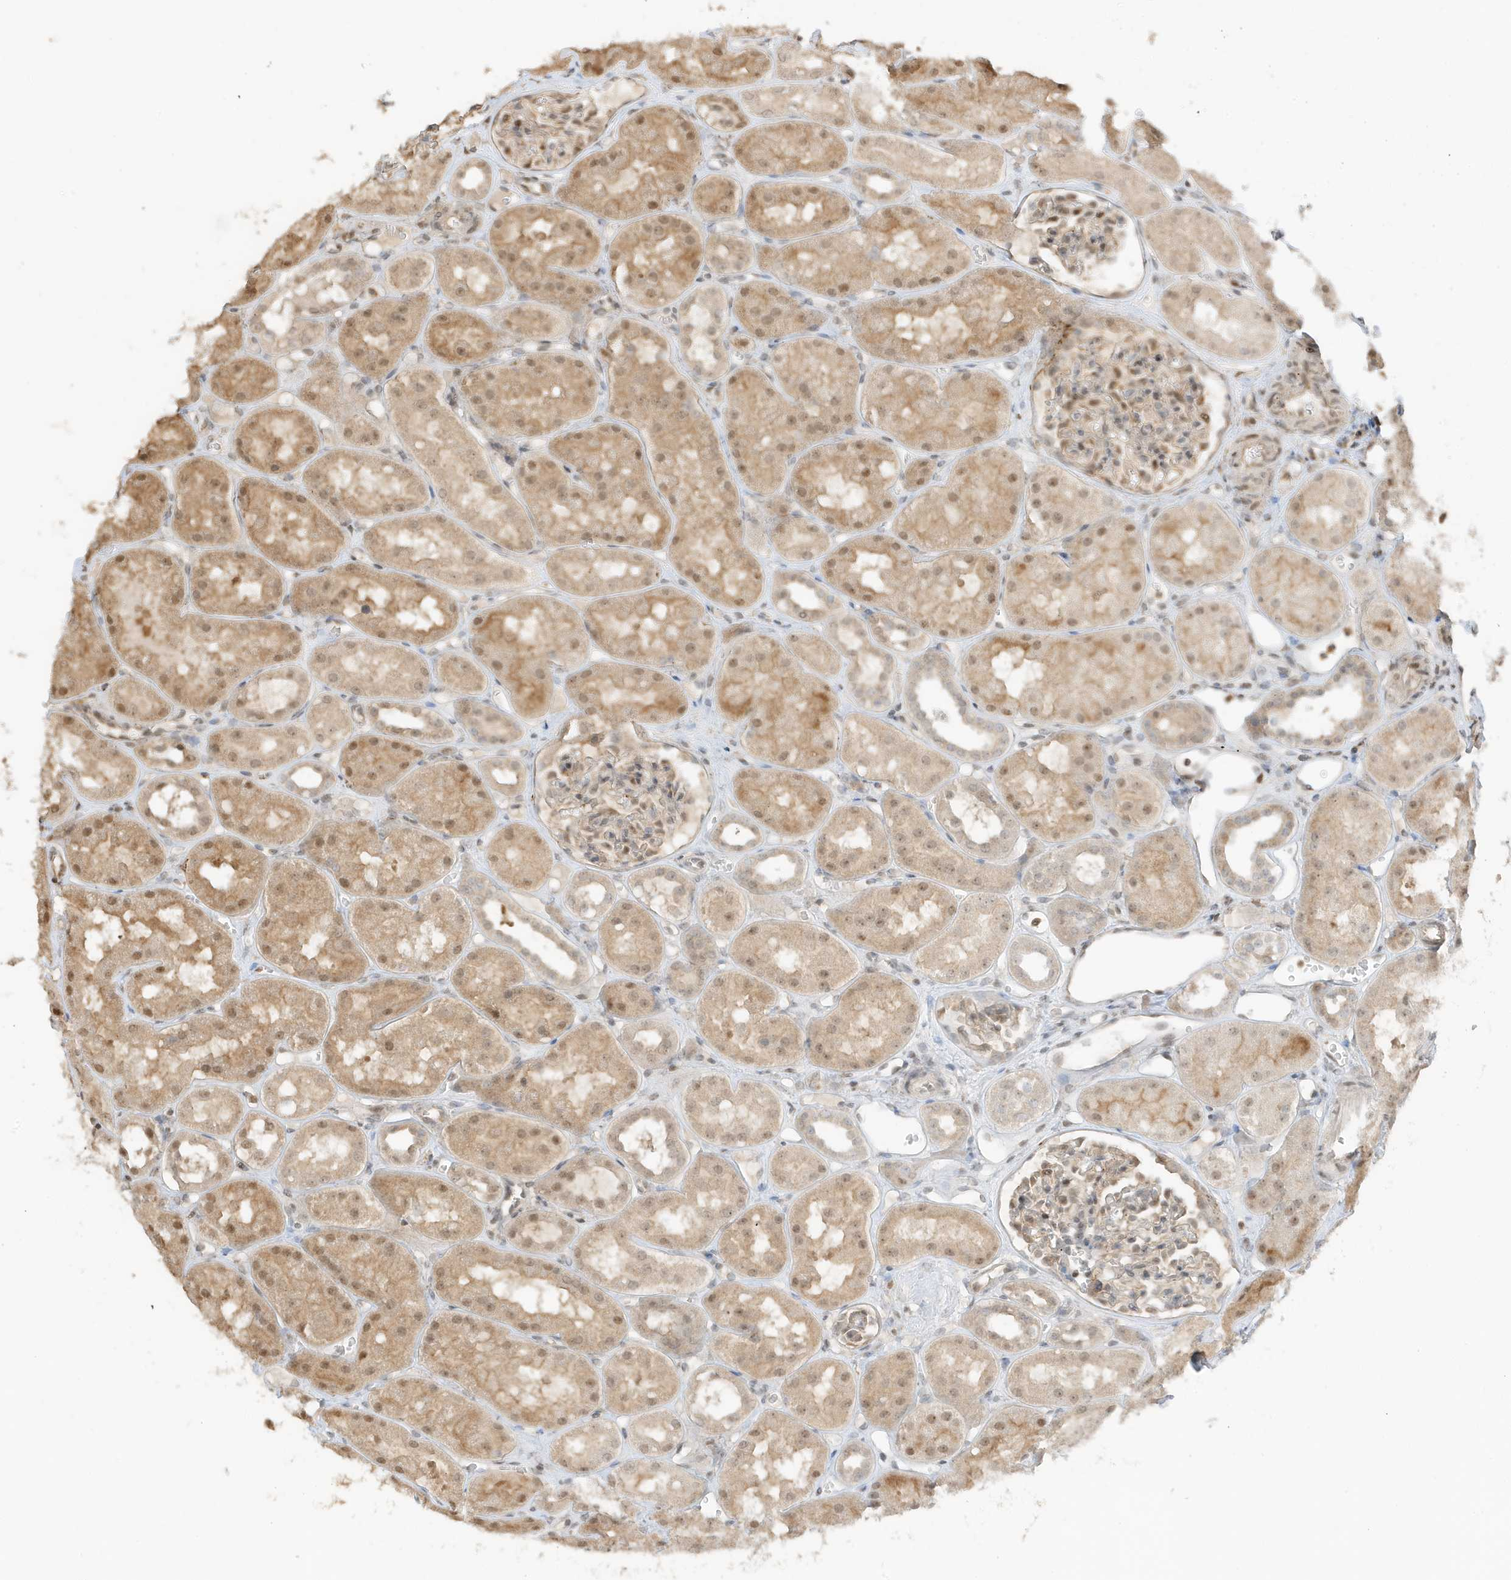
{"staining": {"intensity": "moderate", "quantity": "25%-75%", "location": "nuclear"}, "tissue": "kidney", "cell_type": "Cells in glomeruli", "image_type": "normal", "snomed": [{"axis": "morphology", "description": "Normal tissue, NOS"}, {"axis": "topography", "description": "Kidney"}], "caption": "The photomicrograph exhibits staining of normal kidney, revealing moderate nuclear protein expression (brown color) within cells in glomeruli.", "gene": "ZBTB41", "patient": {"sex": "male", "age": 16}}